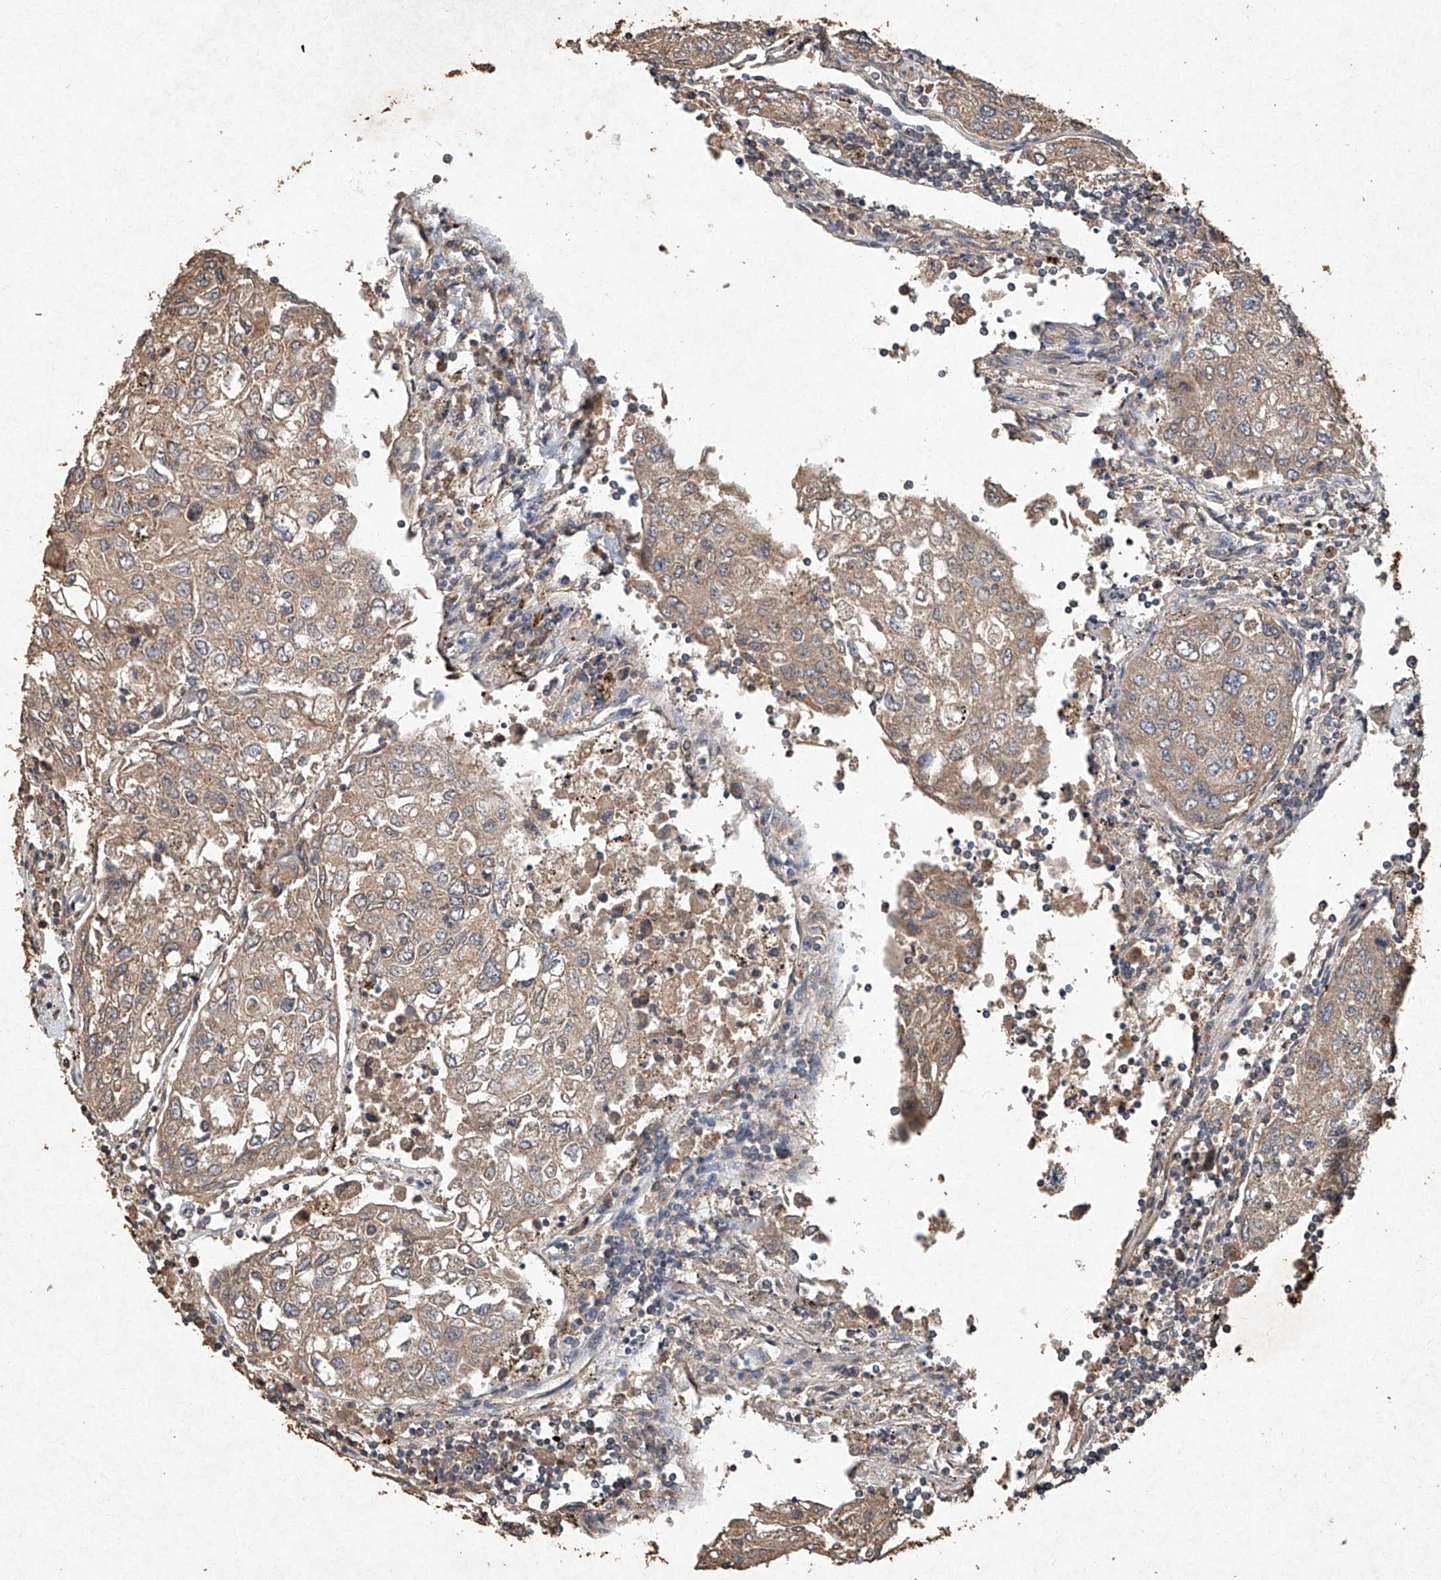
{"staining": {"intensity": "weak", "quantity": ">75%", "location": "cytoplasmic/membranous"}, "tissue": "urothelial cancer", "cell_type": "Tumor cells", "image_type": "cancer", "snomed": [{"axis": "morphology", "description": "Urothelial carcinoma, High grade"}, {"axis": "topography", "description": "Lymph node"}, {"axis": "topography", "description": "Urinary bladder"}], "caption": "The immunohistochemical stain highlights weak cytoplasmic/membranous positivity in tumor cells of urothelial cancer tissue.", "gene": "STK3", "patient": {"sex": "male", "age": 51}}